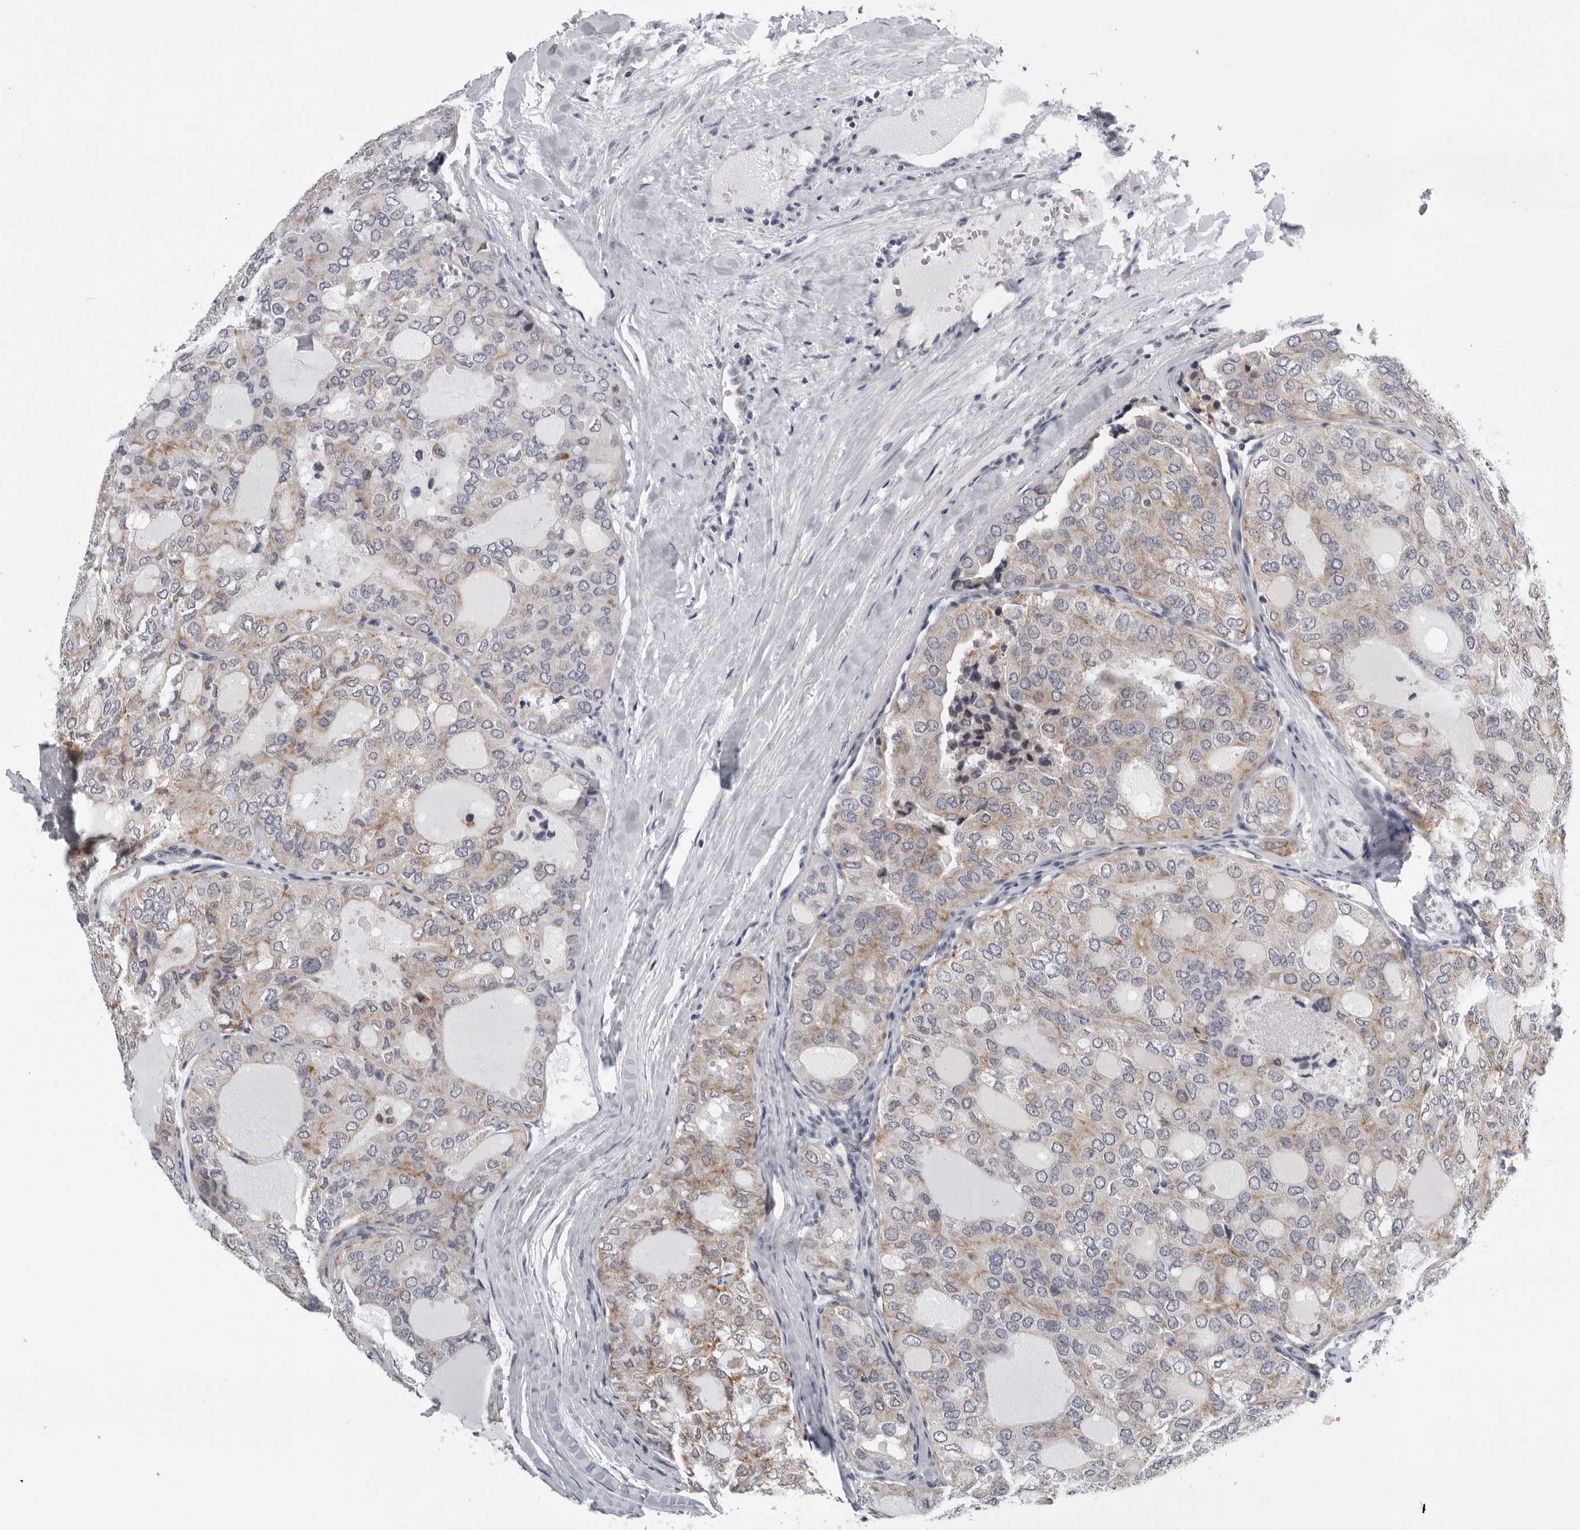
{"staining": {"intensity": "moderate", "quantity": "<25%", "location": "cytoplasmic/membranous"}, "tissue": "thyroid cancer", "cell_type": "Tumor cells", "image_type": "cancer", "snomed": [{"axis": "morphology", "description": "Follicular adenoma carcinoma, NOS"}, {"axis": "topography", "description": "Thyroid gland"}], "caption": "The image demonstrates staining of thyroid cancer (follicular adenoma carcinoma), revealing moderate cytoplasmic/membranous protein positivity (brown color) within tumor cells.", "gene": "CPT2", "patient": {"sex": "male", "age": 75}}